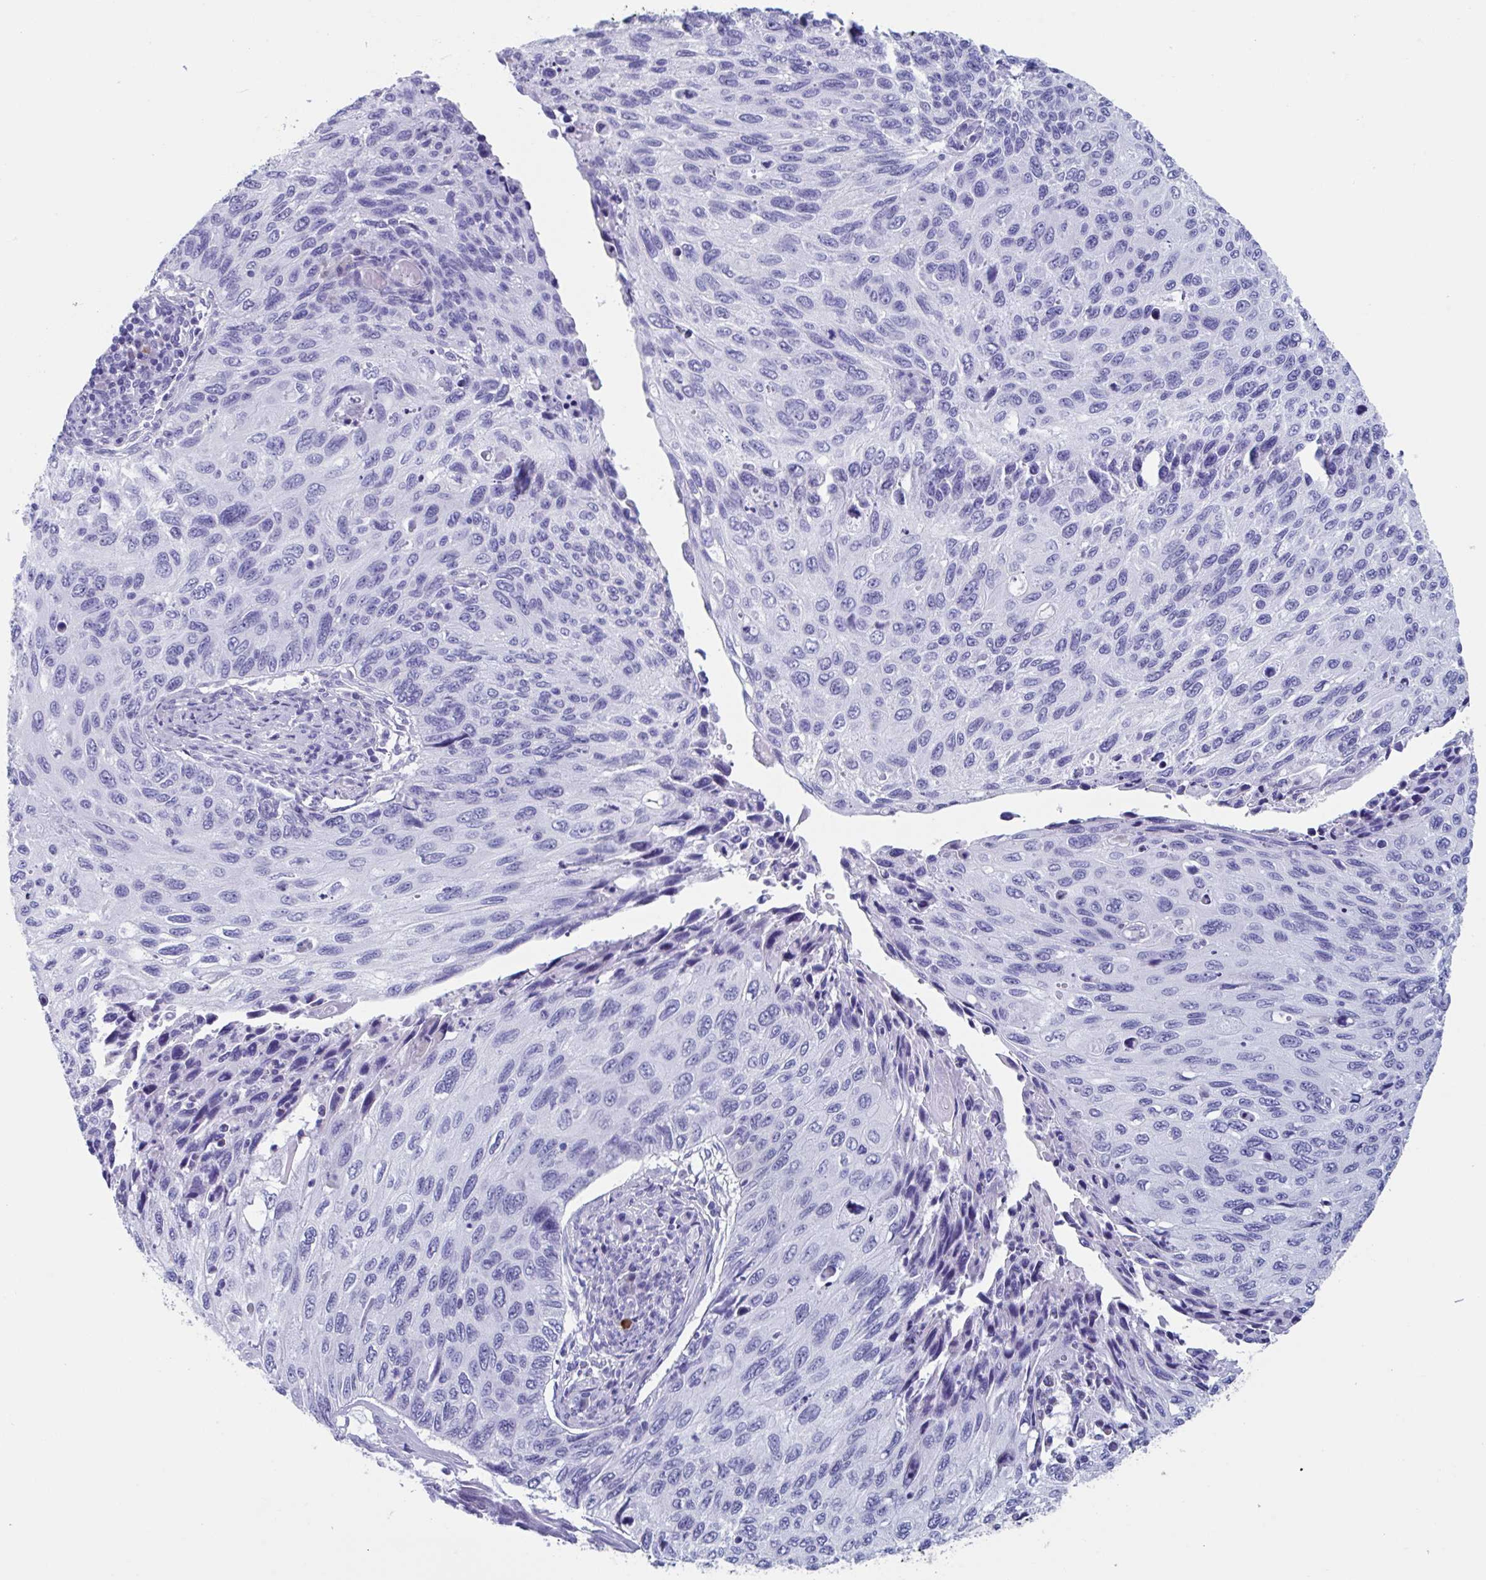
{"staining": {"intensity": "negative", "quantity": "none", "location": "none"}, "tissue": "cervical cancer", "cell_type": "Tumor cells", "image_type": "cancer", "snomed": [{"axis": "morphology", "description": "Squamous cell carcinoma, NOS"}, {"axis": "topography", "description": "Cervix"}], "caption": "IHC micrograph of cervical cancer (squamous cell carcinoma) stained for a protein (brown), which shows no expression in tumor cells. The staining was performed using DAB to visualize the protein expression in brown, while the nuclei were stained in blue with hematoxylin (Magnification: 20x).", "gene": "USP35", "patient": {"sex": "female", "age": 70}}